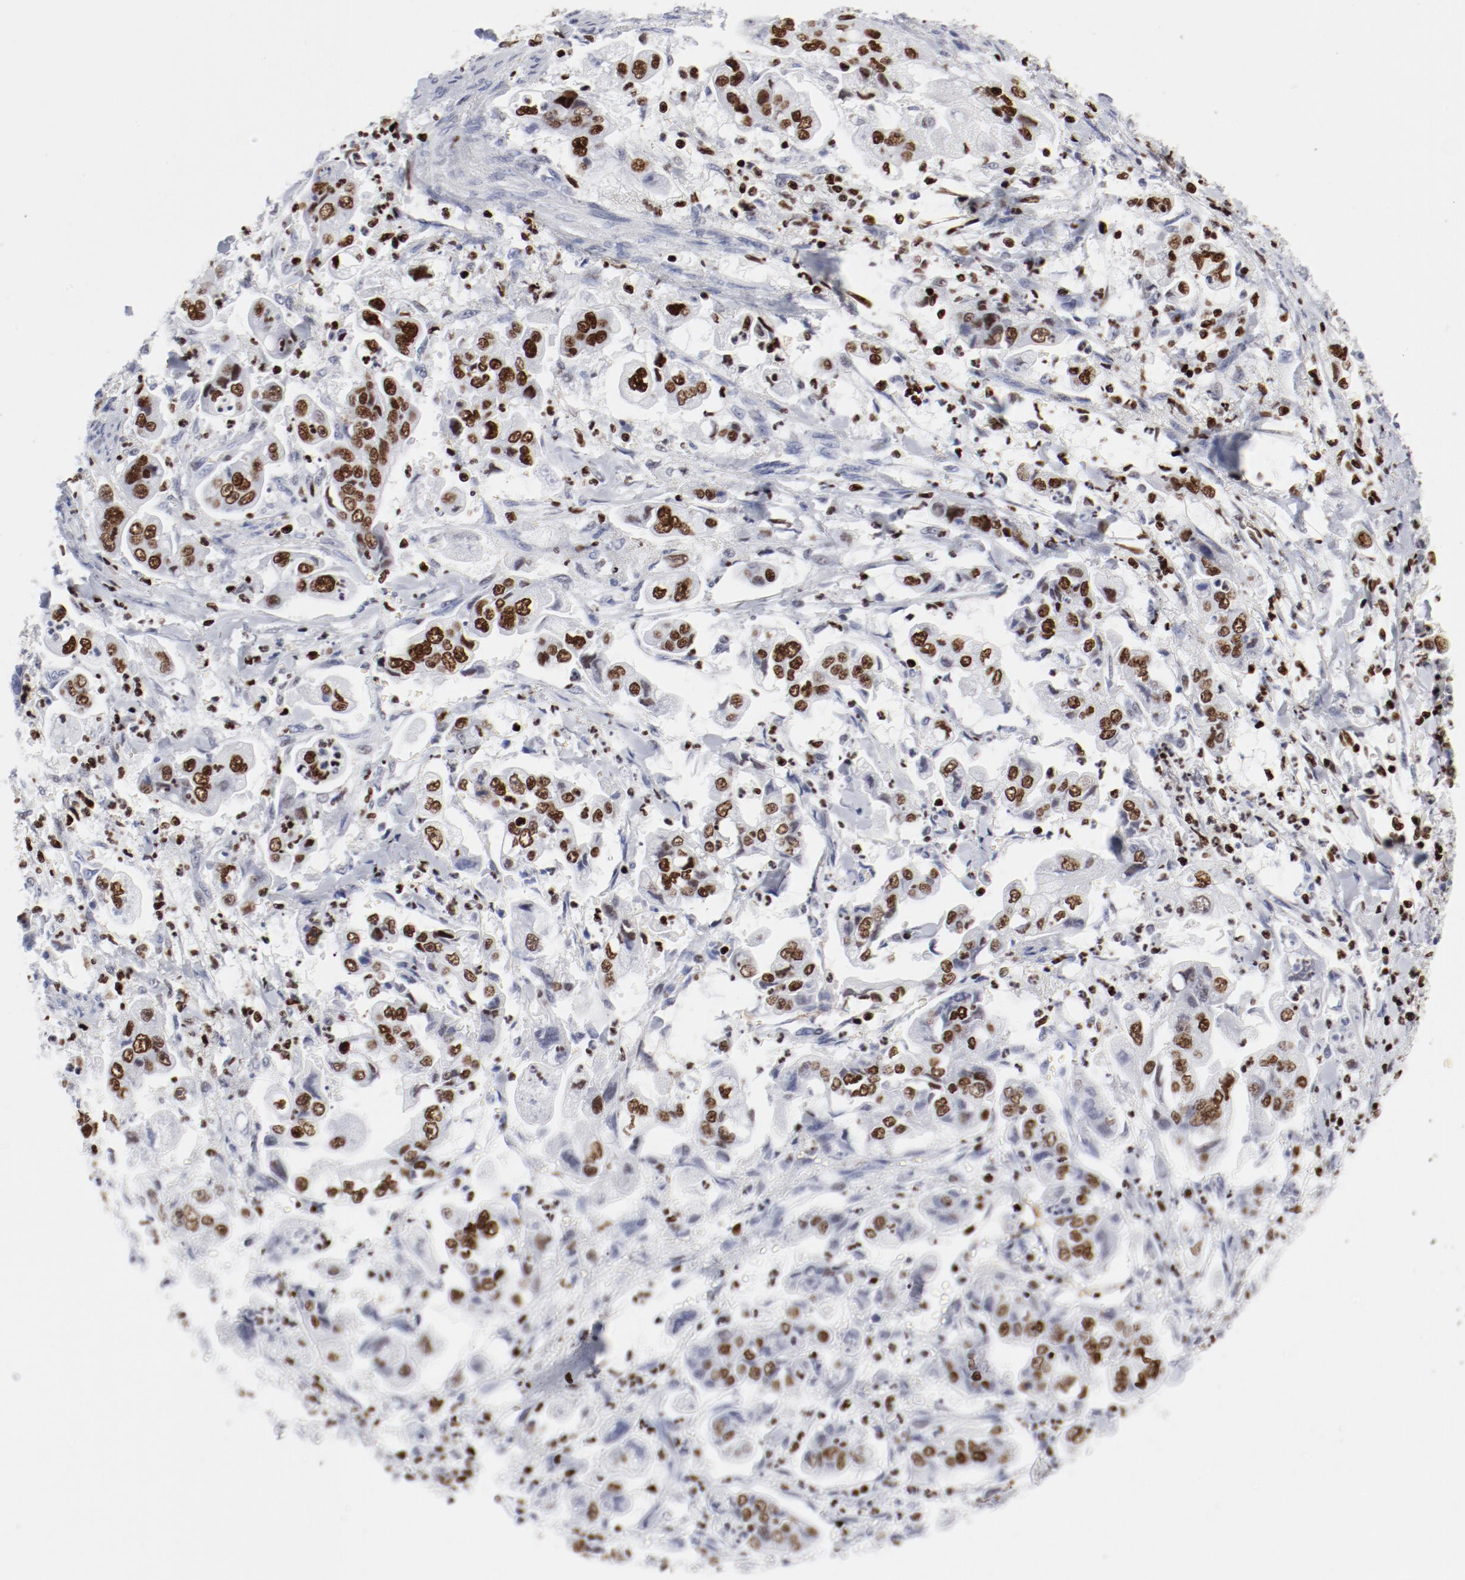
{"staining": {"intensity": "strong", "quantity": ">75%", "location": "nuclear"}, "tissue": "stomach cancer", "cell_type": "Tumor cells", "image_type": "cancer", "snomed": [{"axis": "morphology", "description": "Adenocarcinoma, NOS"}, {"axis": "topography", "description": "Stomach"}], "caption": "Stomach cancer (adenocarcinoma) stained with IHC displays strong nuclear staining in approximately >75% of tumor cells.", "gene": "SMARCC2", "patient": {"sex": "male", "age": 62}}